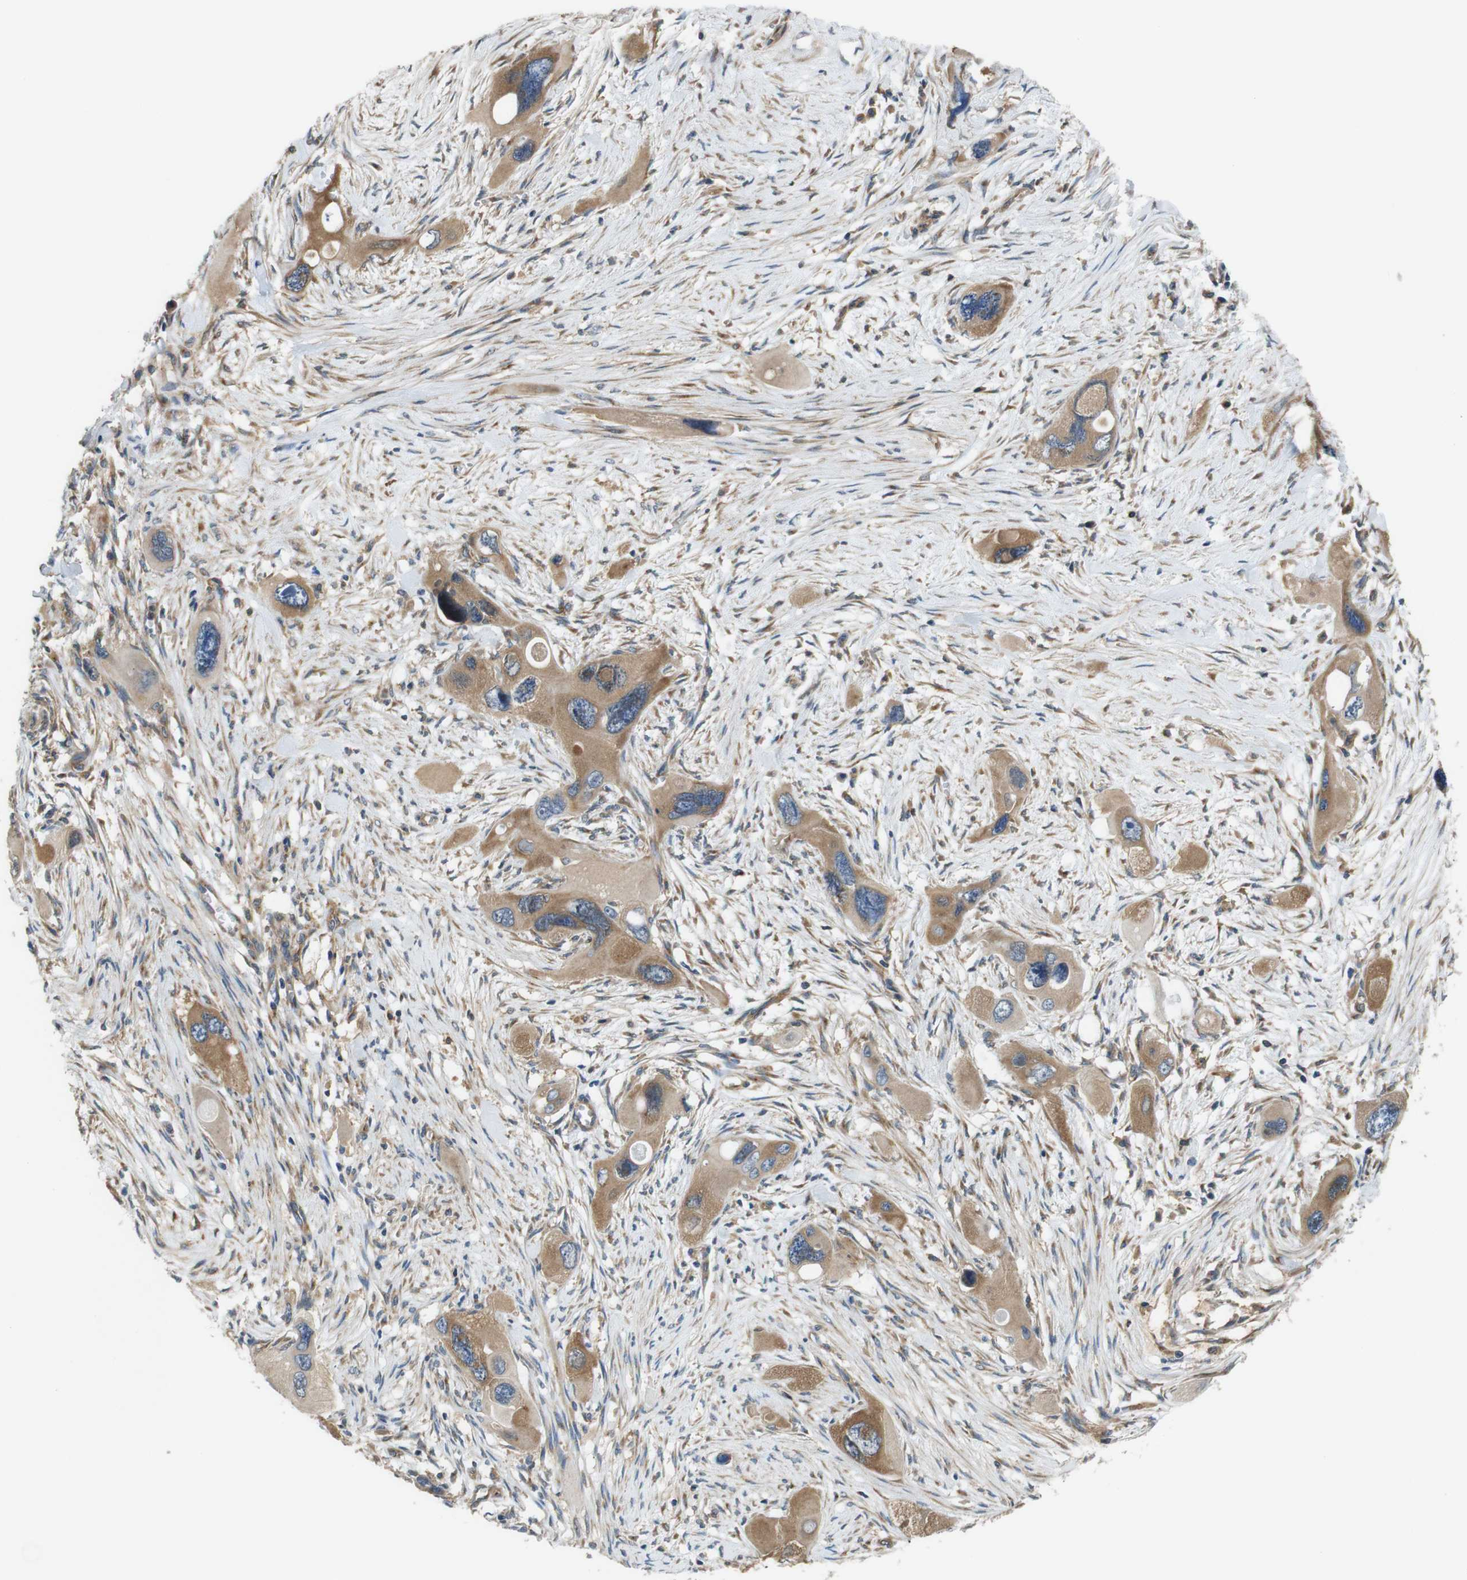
{"staining": {"intensity": "moderate", "quantity": ">75%", "location": "cytoplasmic/membranous"}, "tissue": "pancreatic cancer", "cell_type": "Tumor cells", "image_type": "cancer", "snomed": [{"axis": "morphology", "description": "Adenocarcinoma, NOS"}, {"axis": "topography", "description": "Pancreas"}], "caption": "Human adenocarcinoma (pancreatic) stained for a protein (brown) displays moderate cytoplasmic/membranous positive staining in approximately >75% of tumor cells.", "gene": "DCTN1", "patient": {"sex": "male", "age": 73}}